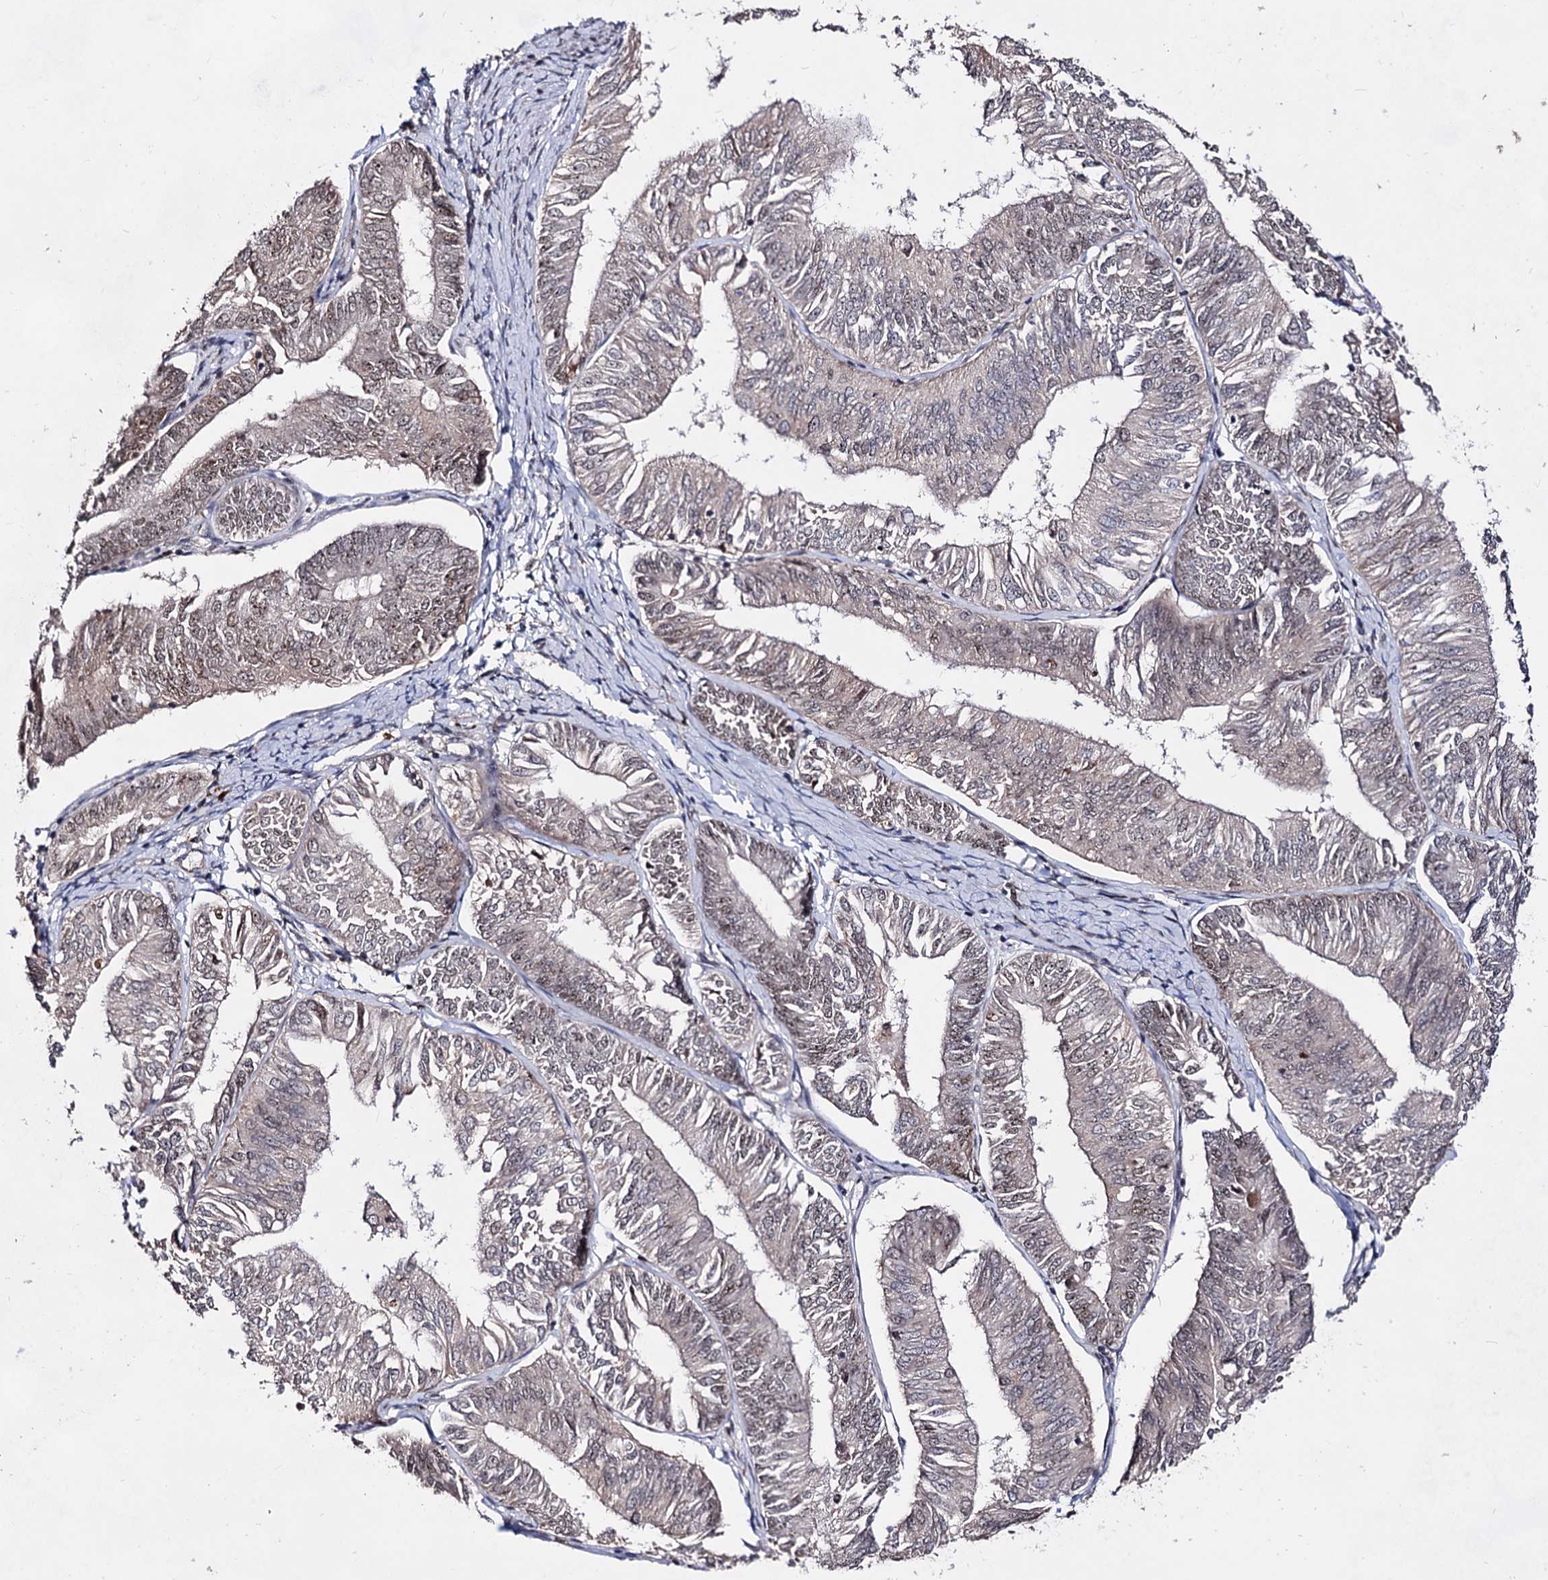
{"staining": {"intensity": "moderate", "quantity": "<25%", "location": "nuclear"}, "tissue": "endometrial cancer", "cell_type": "Tumor cells", "image_type": "cancer", "snomed": [{"axis": "morphology", "description": "Adenocarcinoma, NOS"}, {"axis": "topography", "description": "Endometrium"}], "caption": "Endometrial cancer stained with a brown dye demonstrates moderate nuclear positive positivity in about <25% of tumor cells.", "gene": "EXOSC10", "patient": {"sex": "female", "age": 58}}